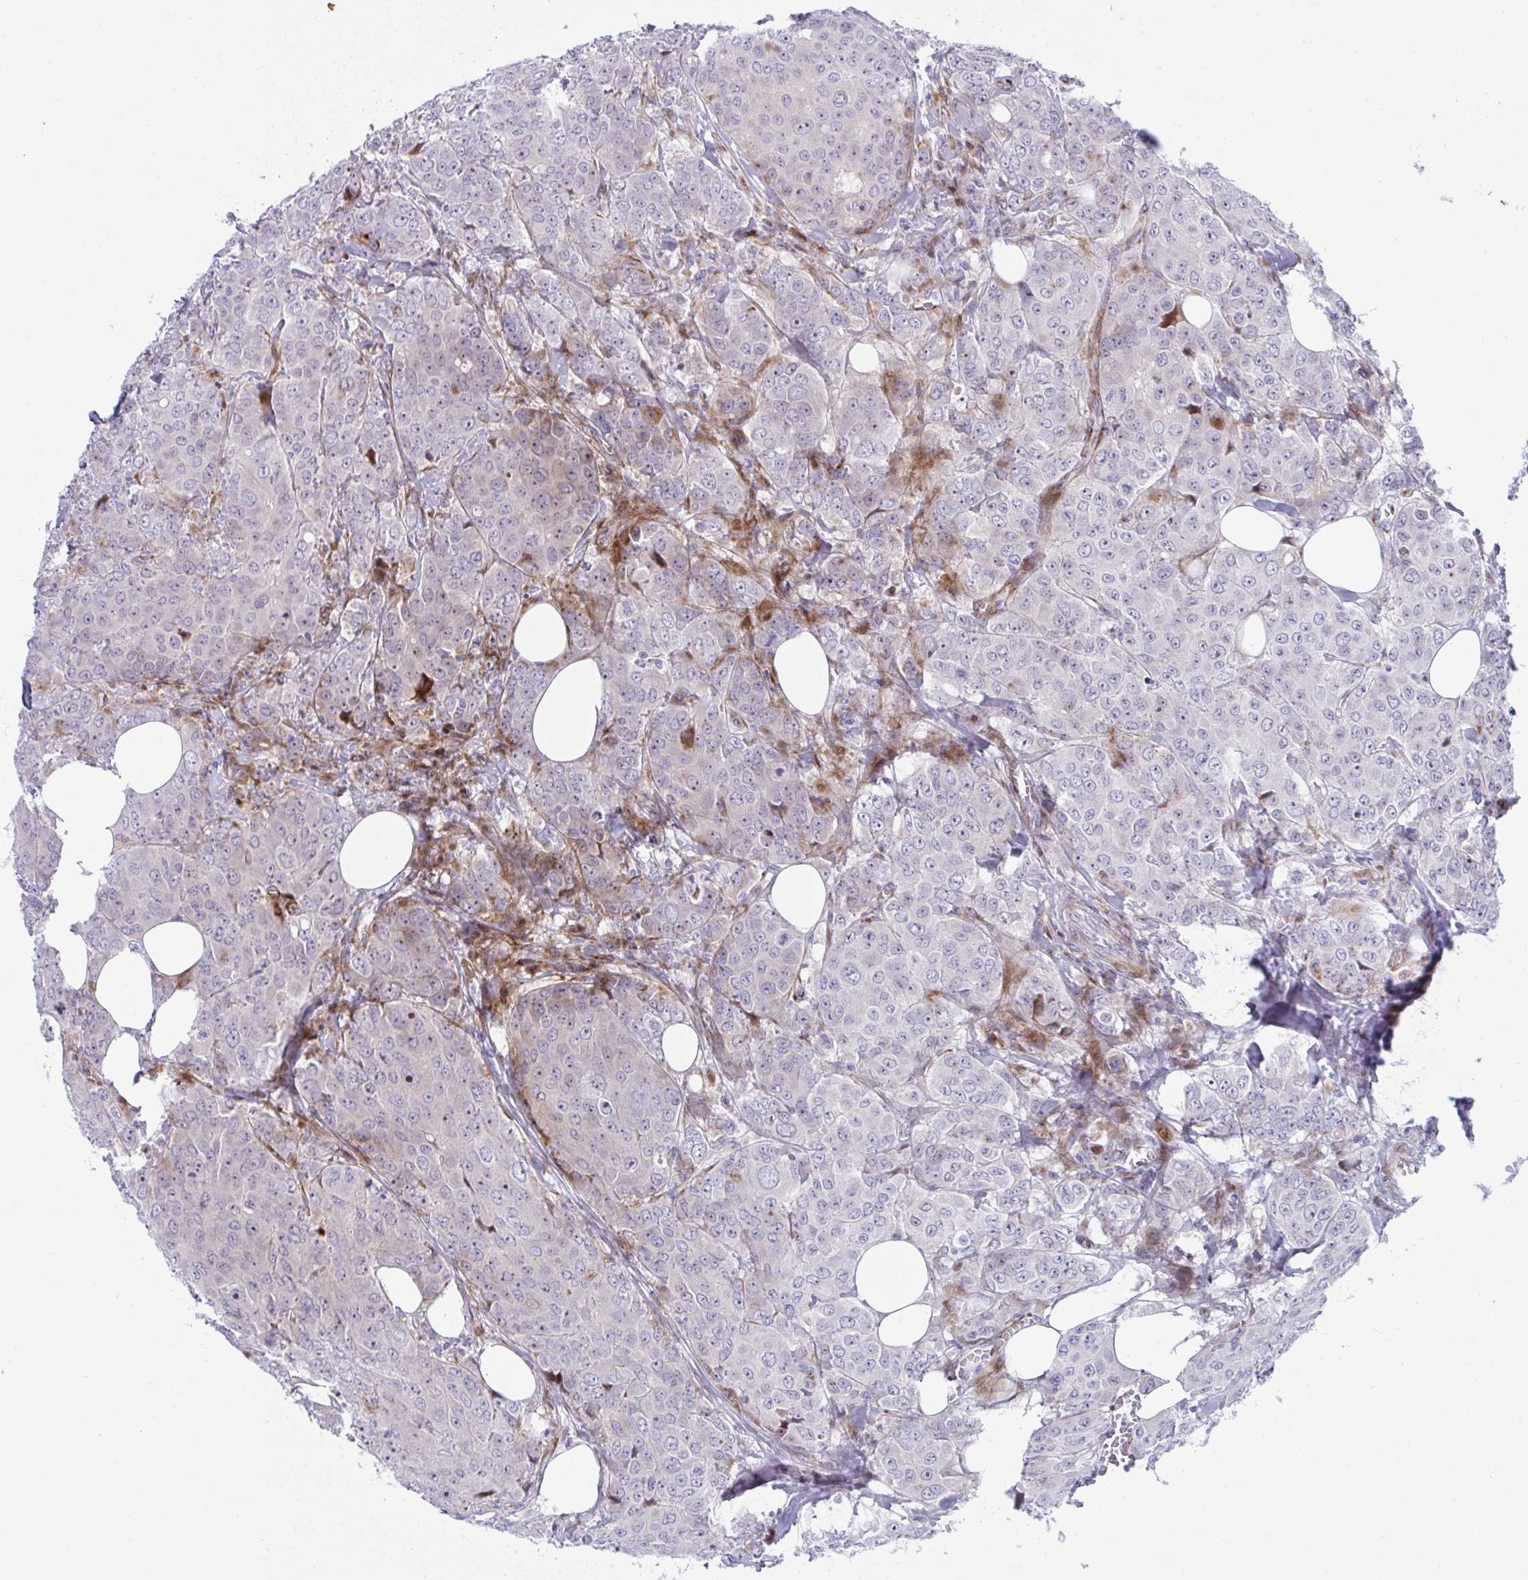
{"staining": {"intensity": "negative", "quantity": "none", "location": "none"}, "tissue": "breast cancer", "cell_type": "Tumor cells", "image_type": "cancer", "snomed": [{"axis": "morphology", "description": "Duct carcinoma"}, {"axis": "topography", "description": "Breast"}], "caption": "Tumor cells show no significant staining in breast invasive ductal carcinoma.", "gene": "ZNF713", "patient": {"sex": "female", "age": 43}}